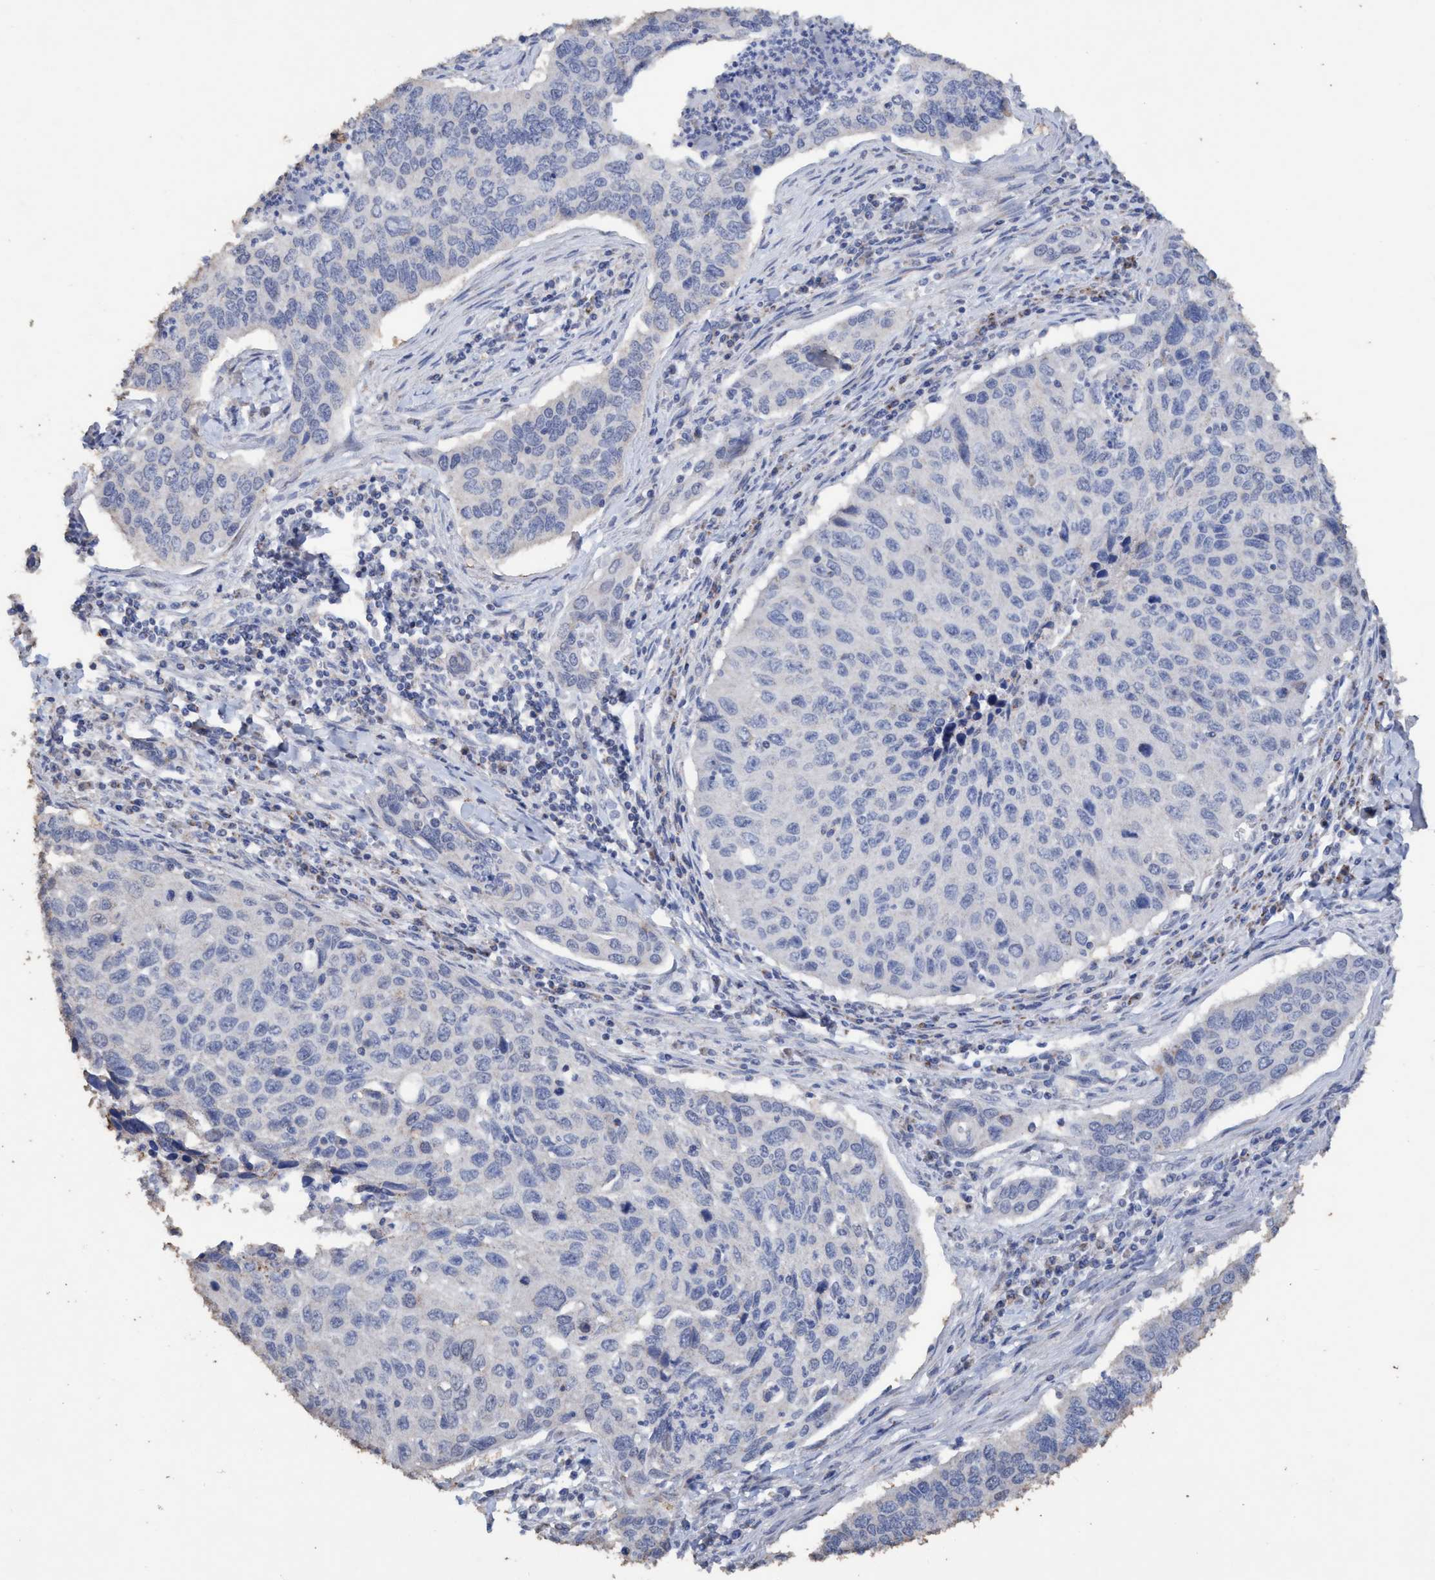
{"staining": {"intensity": "negative", "quantity": "none", "location": "none"}, "tissue": "cervical cancer", "cell_type": "Tumor cells", "image_type": "cancer", "snomed": [{"axis": "morphology", "description": "Squamous cell carcinoma, NOS"}, {"axis": "topography", "description": "Cervix"}], "caption": "Tumor cells are negative for brown protein staining in squamous cell carcinoma (cervical).", "gene": "RSAD1", "patient": {"sex": "female", "age": 53}}